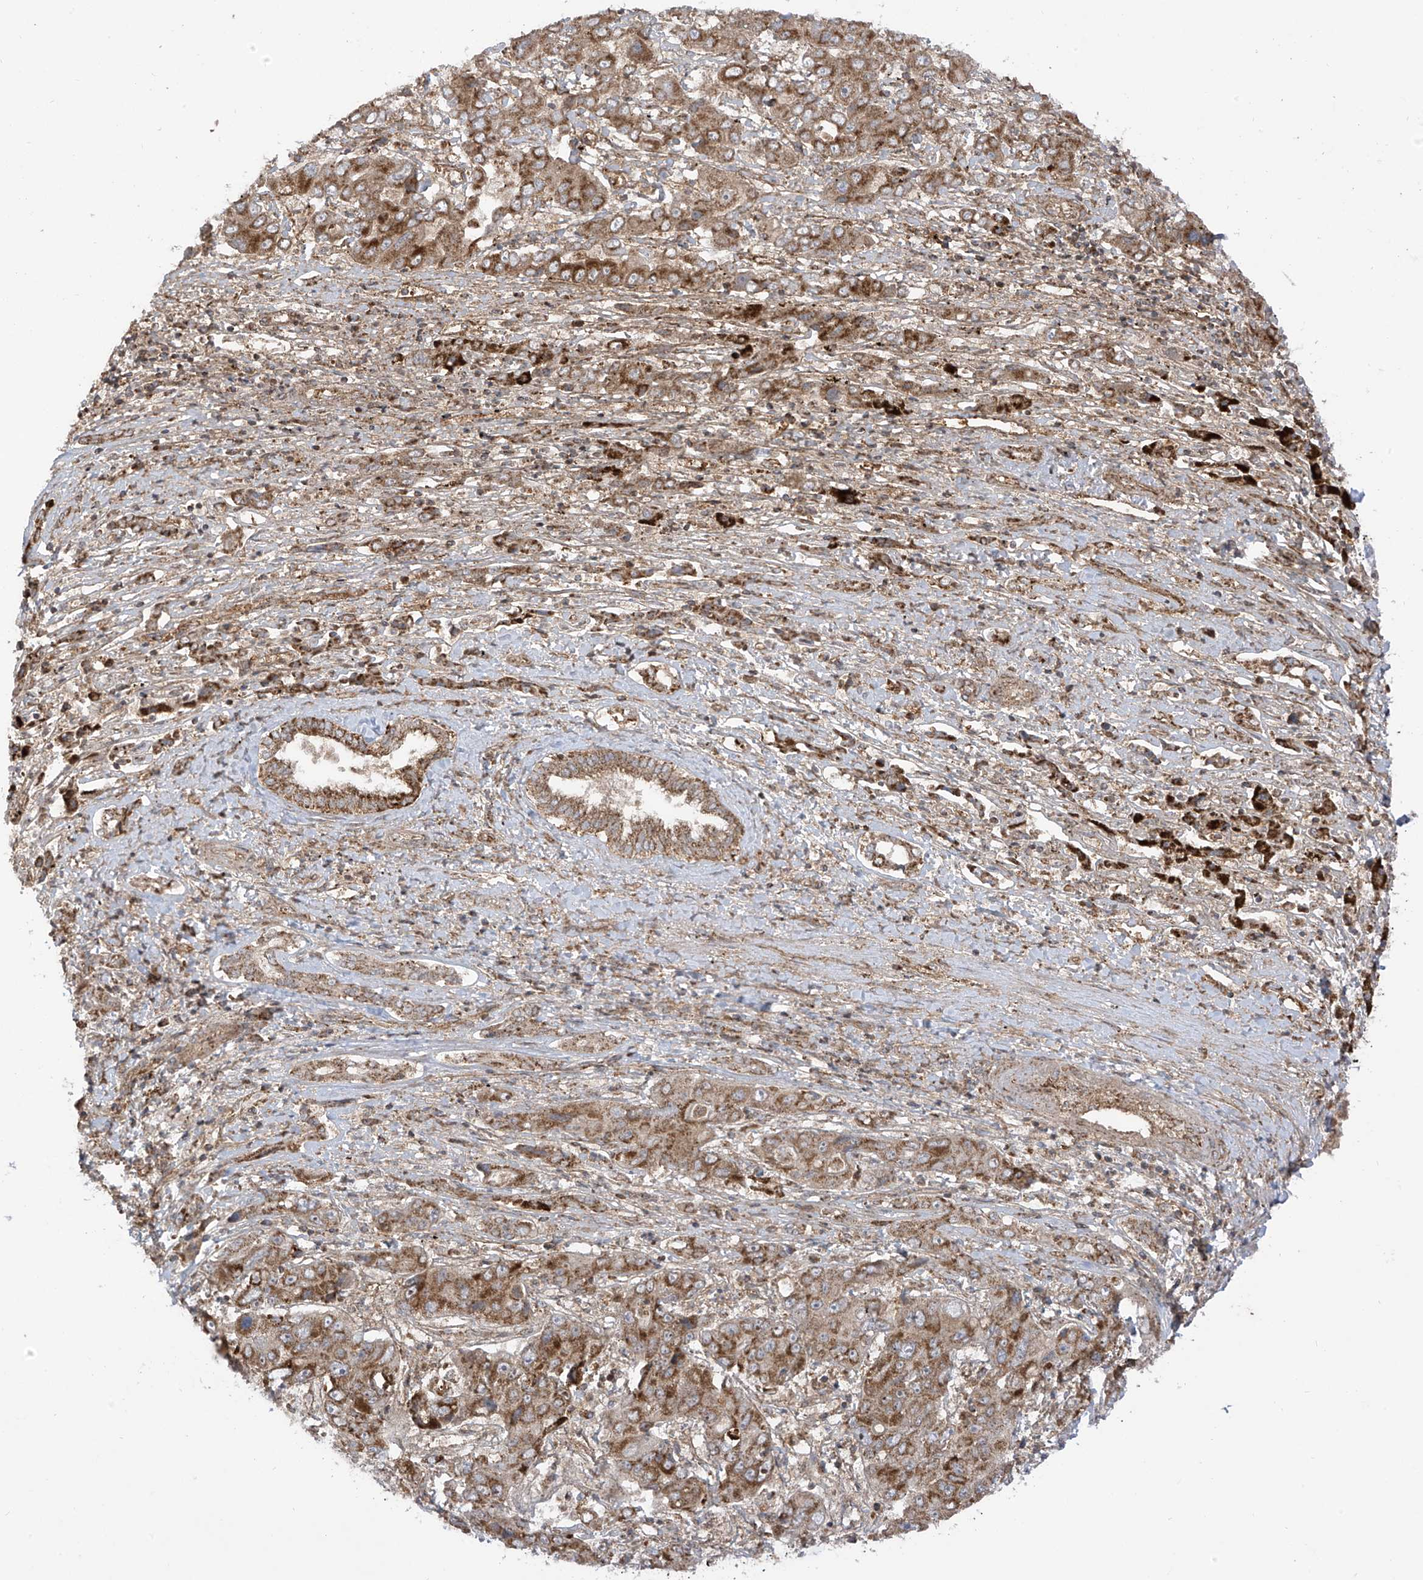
{"staining": {"intensity": "moderate", "quantity": ">75%", "location": "cytoplasmic/membranous"}, "tissue": "liver cancer", "cell_type": "Tumor cells", "image_type": "cancer", "snomed": [{"axis": "morphology", "description": "Cholangiocarcinoma"}, {"axis": "topography", "description": "Liver"}], "caption": "Protein staining reveals moderate cytoplasmic/membranous positivity in approximately >75% of tumor cells in liver cancer. (Stains: DAB in brown, nuclei in blue, Microscopy: brightfield microscopy at high magnification).", "gene": "REPS1", "patient": {"sex": "male", "age": 67}}